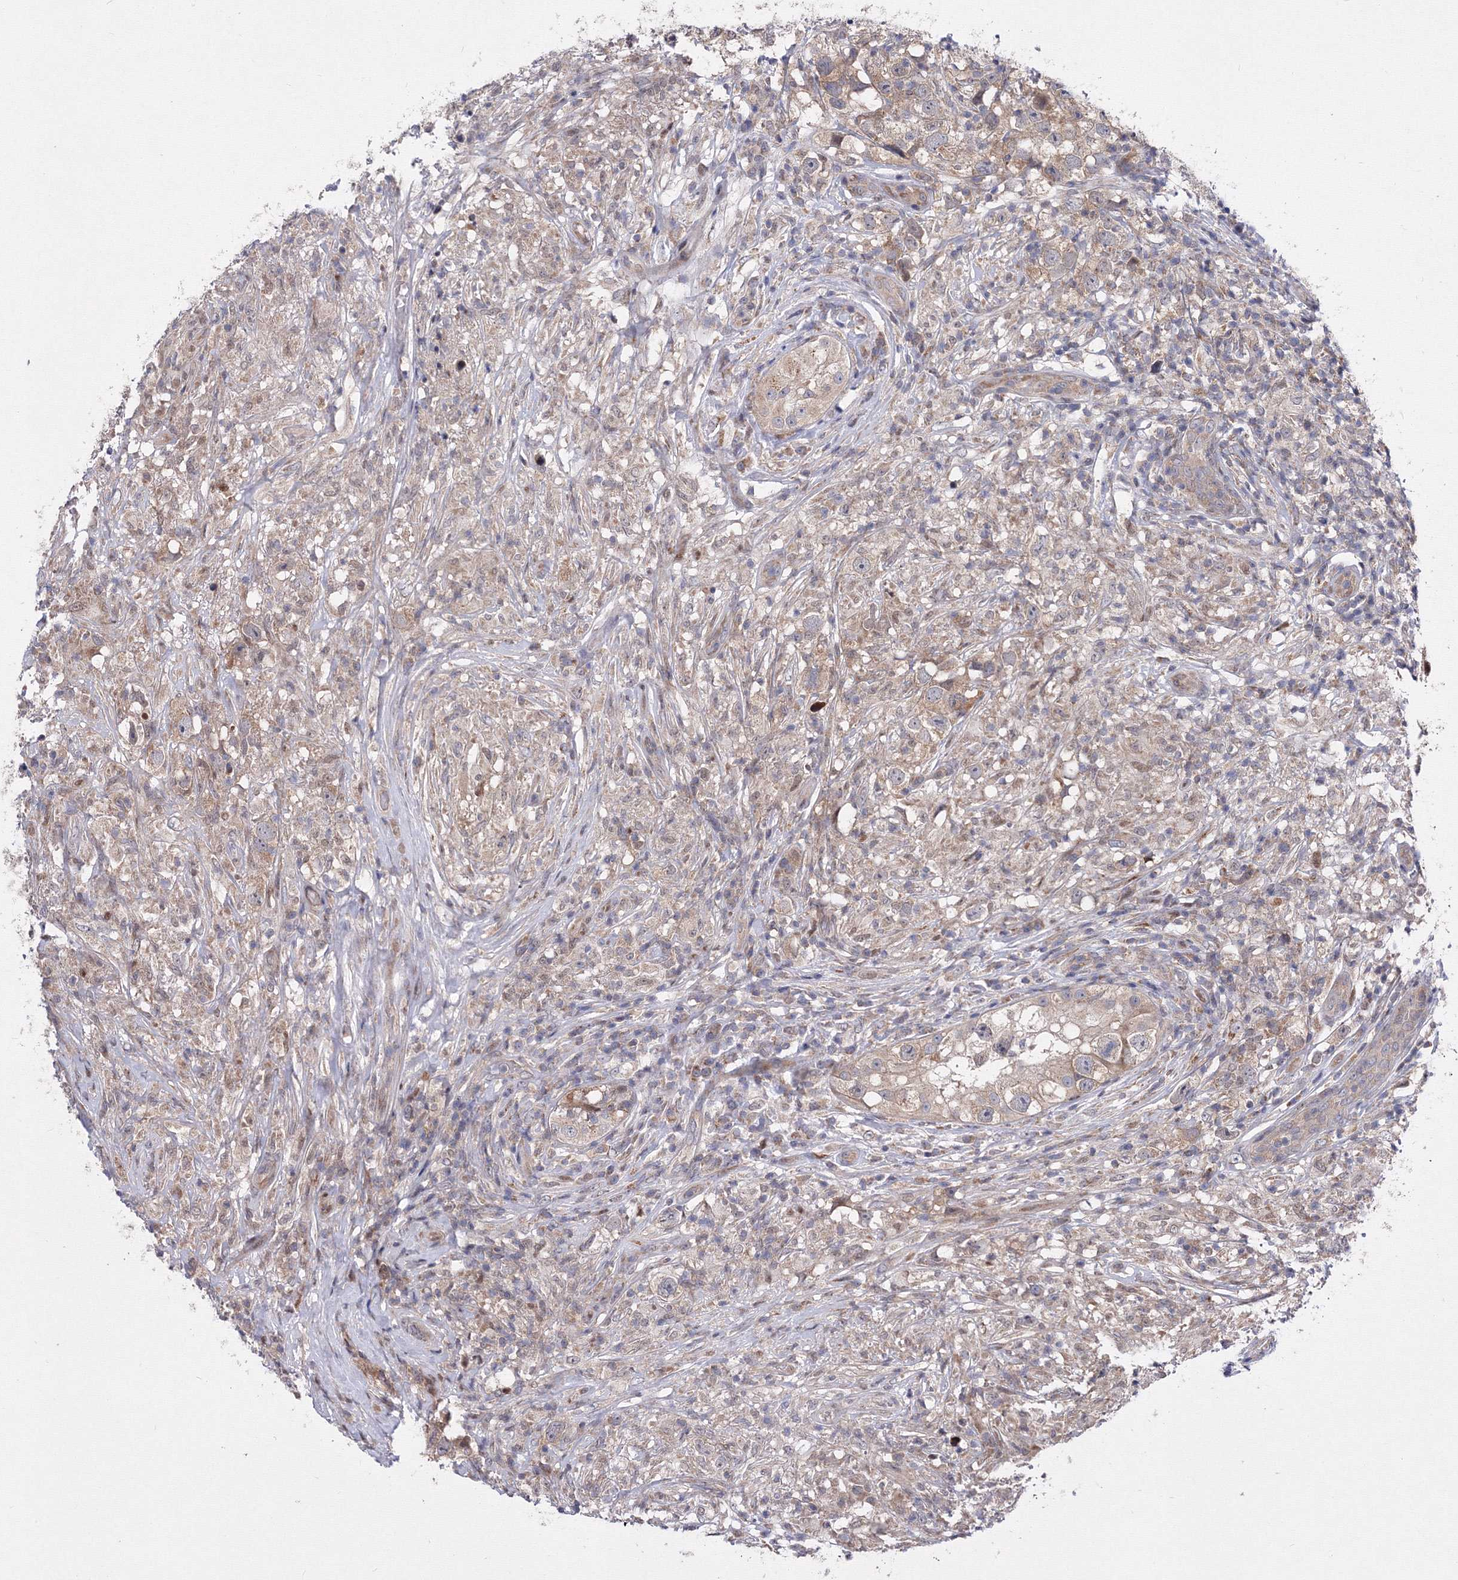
{"staining": {"intensity": "weak", "quantity": ">75%", "location": "cytoplasmic/membranous"}, "tissue": "testis cancer", "cell_type": "Tumor cells", "image_type": "cancer", "snomed": [{"axis": "morphology", "description": "Seminoma, NOS"}, {"axis": "topography", "description": "Testis"}], "caption": "Brown immunohistochemical staining in testis cancer (seminoma) displays weak cytoplasmic/membranous staining in approximately >75% of tumor cells. Immunohistochemistry stains the protein of interest in brown and the nuclei are stained blue.", "gene": "GPN1", "patient": {"sex": "male", "age": 49}}